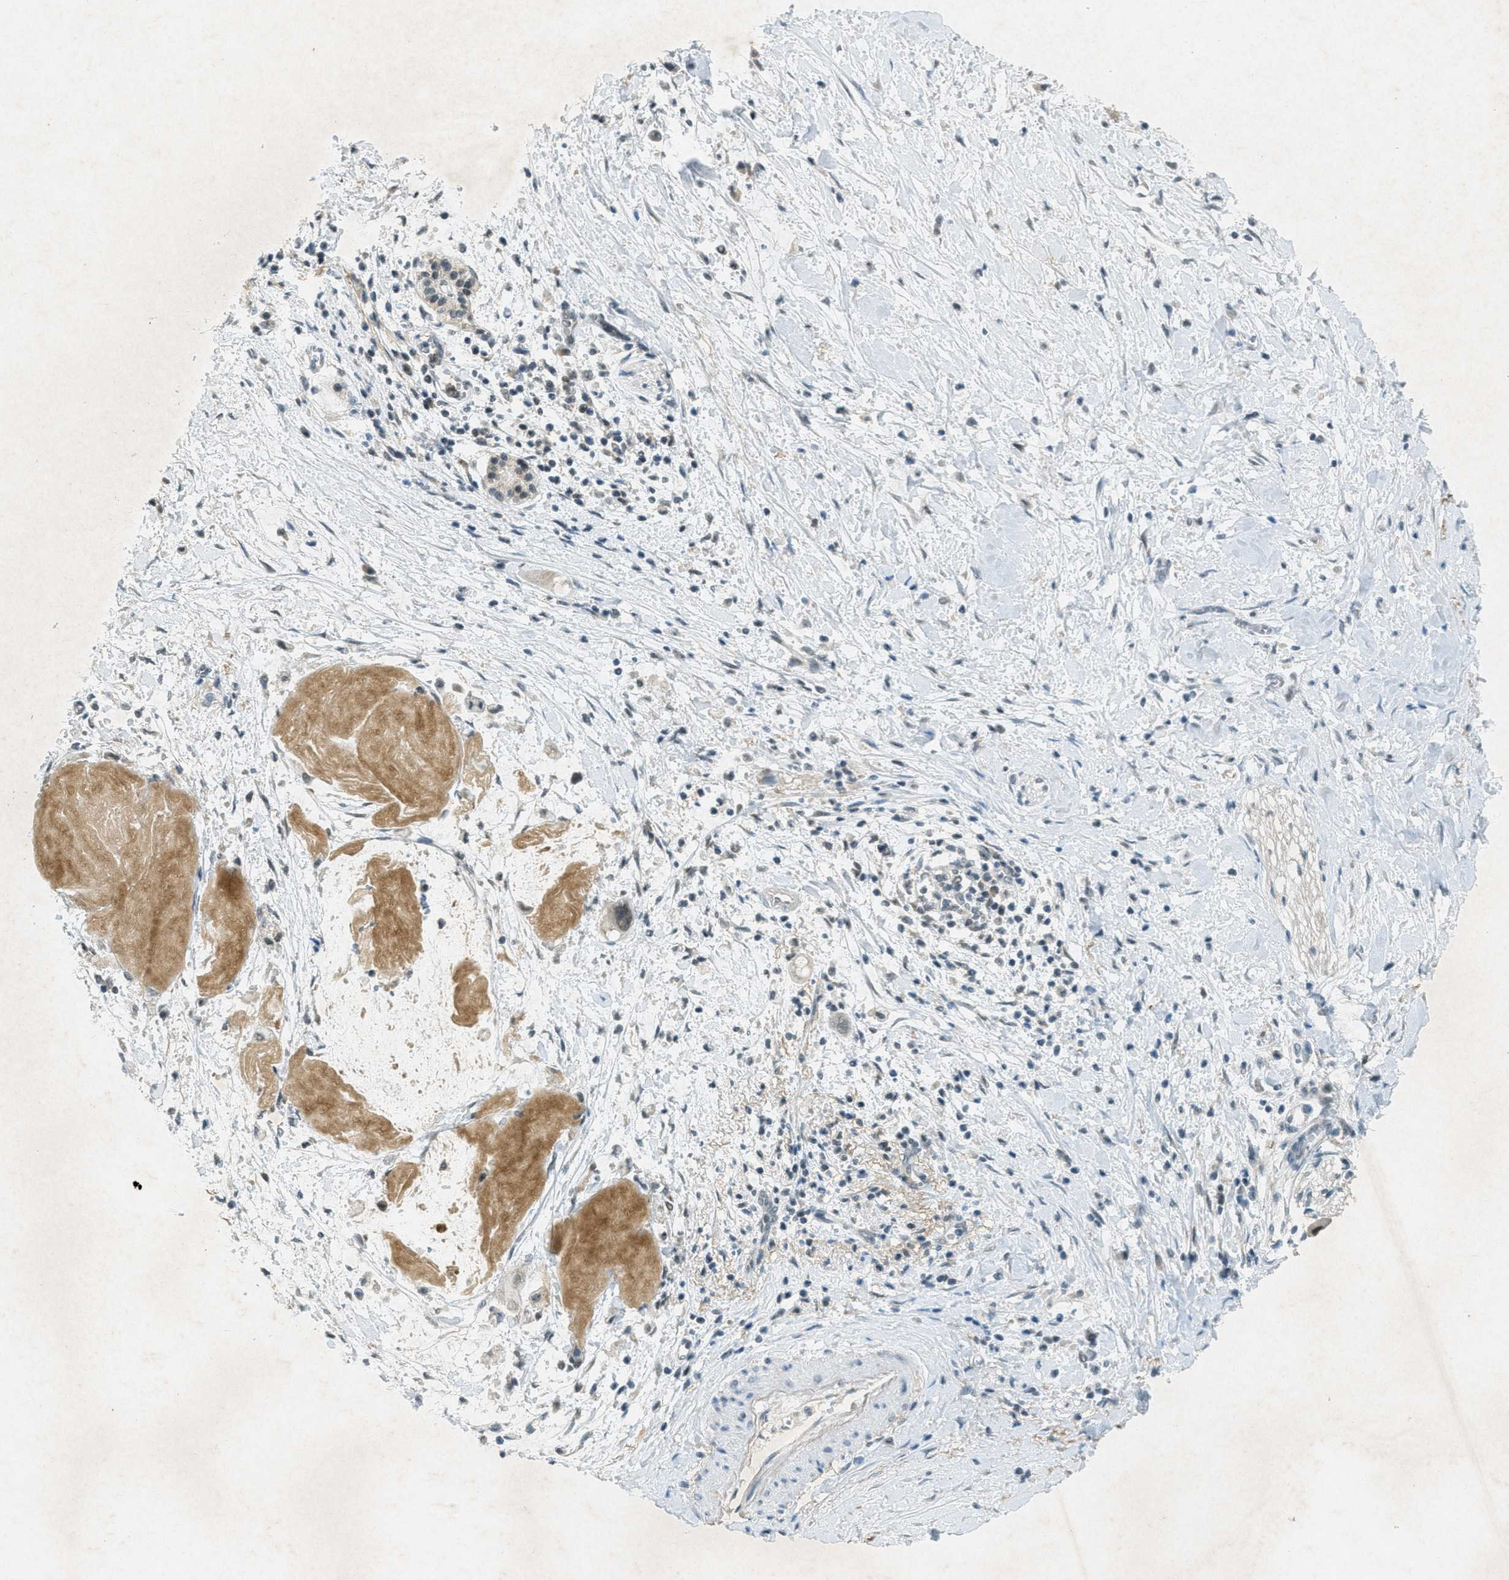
{"staining": {"intensity": "weak", "quantity": "<25%", "location": "cytoplasmic/membranous"}, "tissue": "pancreatic cancer", "cell_type": "Tumor cells", "image_type": "cancer", "snomed": [{"axis": "morphology", "description": "Adenocarcinoma, NOS"}, {"axis": "topography", "description": "Pancreas"}], "caption": "A histopathology image of human pancreatic cancer (adenocarcinoma) is negative for staining in tumor cells.", "gene": "TCF20", "patient": {"sex": "male", "age": 55}}